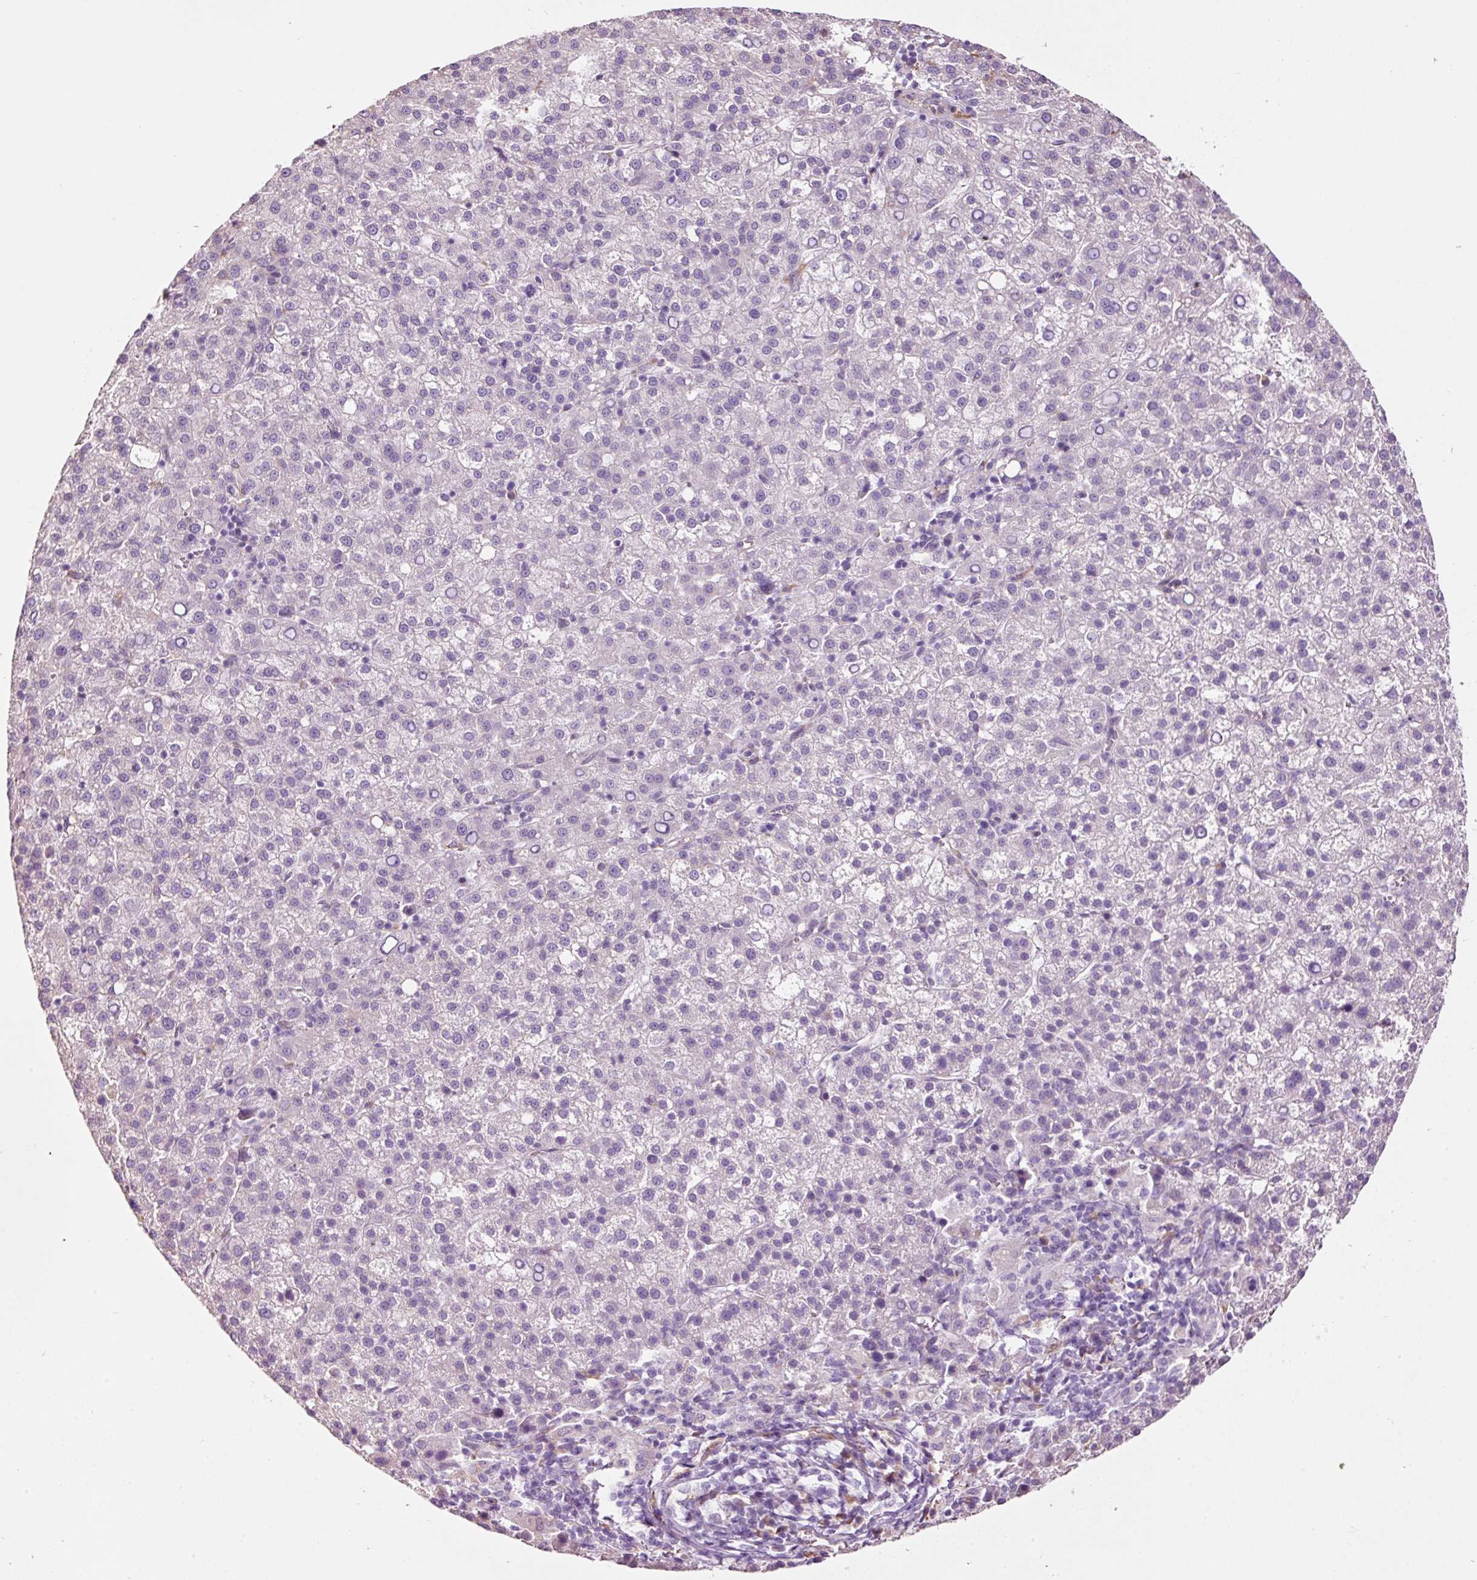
{"staining": {"intensity": "negative", "quantity": "none", "location": "none"}, "tissue": "liver cancer", "cell_type": "Tumor cells", "image_type": "cancer", "snomed": [{"axis": "morphology", "description": "Carcinoma, Hepatocellular, NOS"}, {"axis": "topography", "description": "Liver"}], "caption": "DAB immunohistochemical staining of liver cancer (hepatocellular carcinoma) displays no significant staining in tumor cells. (Brightfield microscopy of DAB immunohistochemistry (IHC) at high magnification).", "gene": "GCG", "patient": {"sex": "female", "age": 58}}